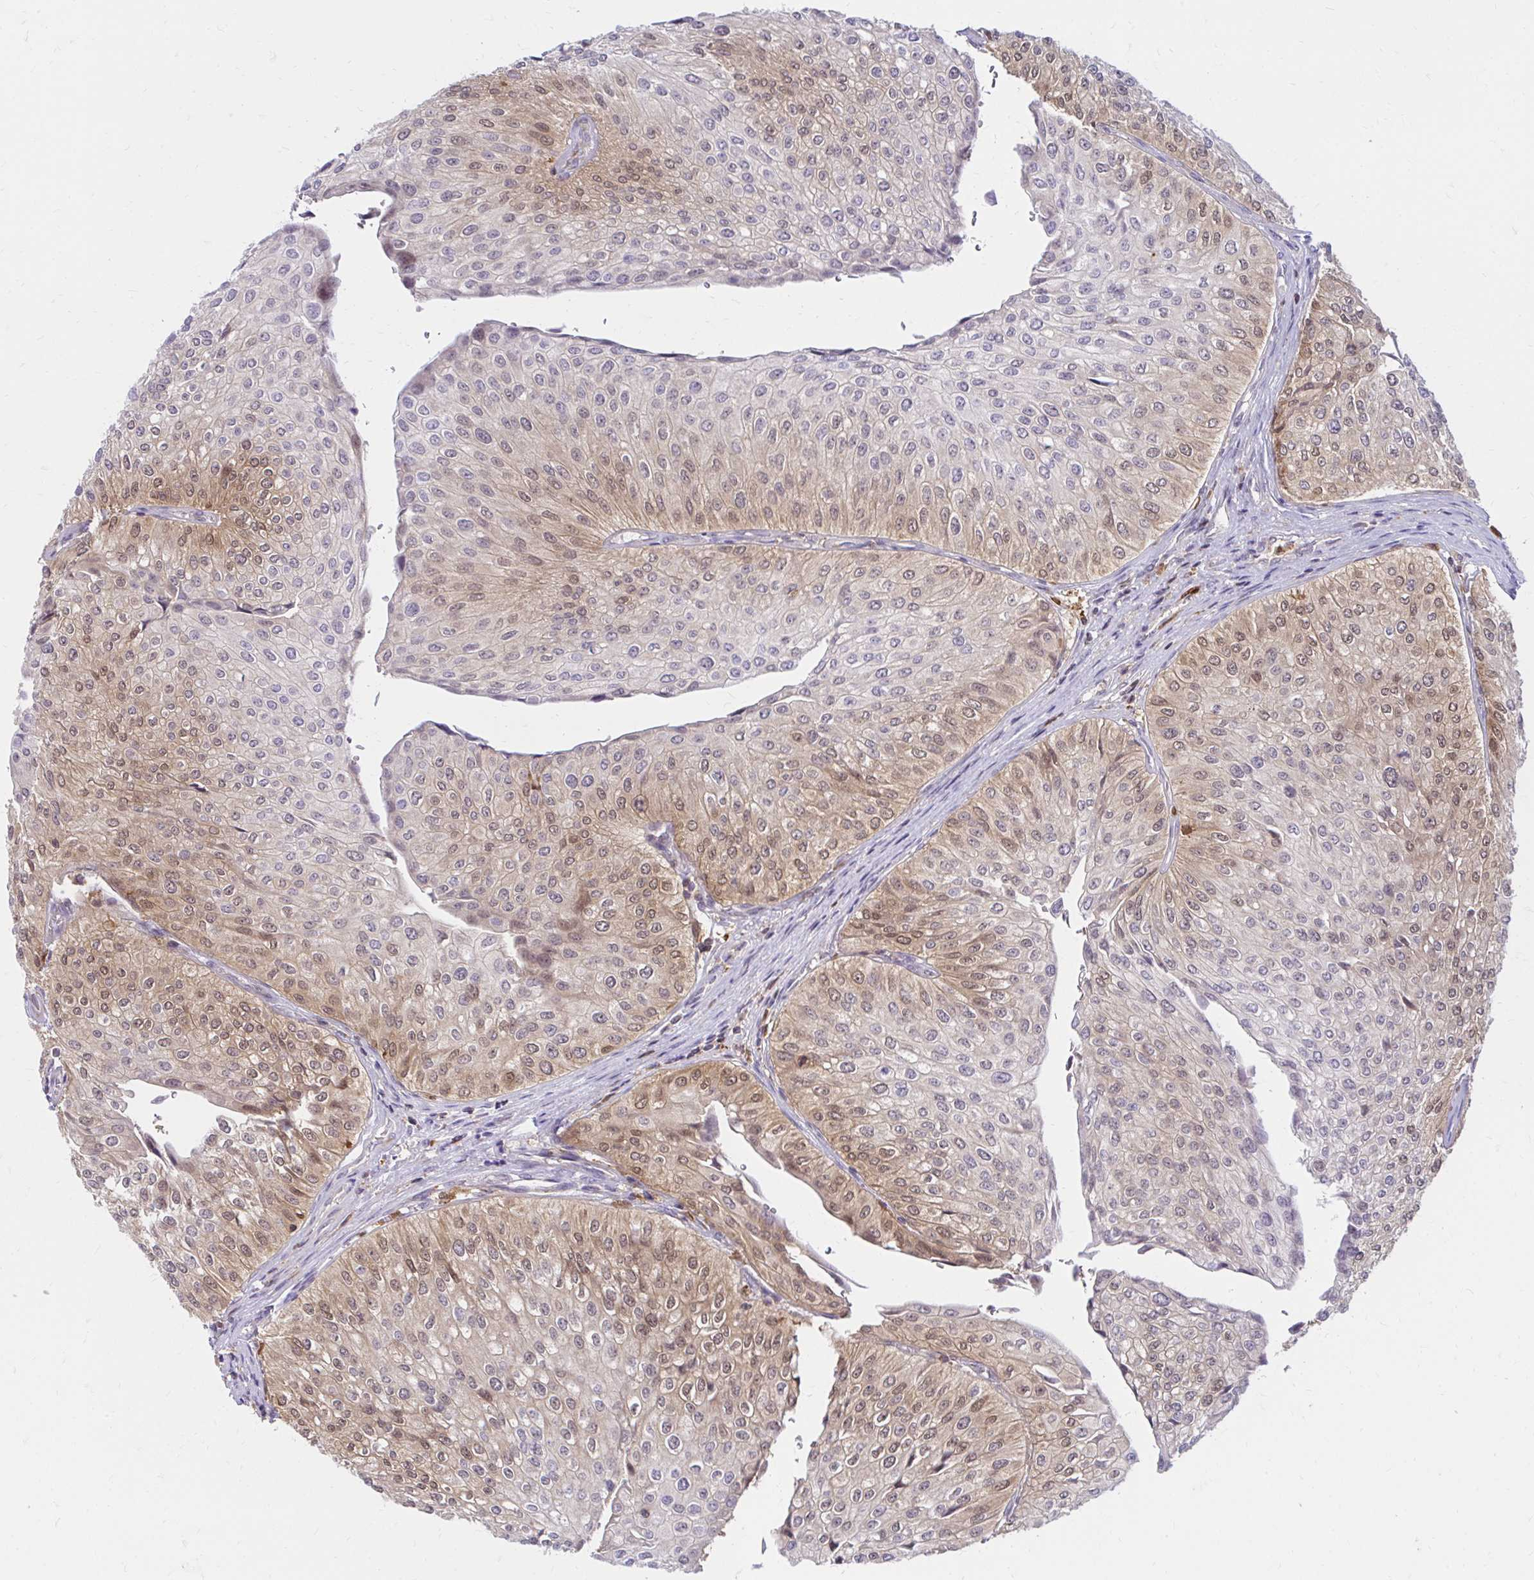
{"staining": {"intensity": "weak", "quantity": "25%-75%", "location": "cytoplasmic/membranous,nuclear"}, "tissue": "urothelial cancer", "cell_type": "Tumor cells", "image_type": "cancer", "snomed": [{"axis": "morphology", "description": "Urothelial carcinoma, NOS"}, {"axis": "topography", "description": "Urinary bladder"}], "caption": "There is low levels of weak cytoplasmic/membranous and nuclear expression in tumor cells of transitional cell carcinoma, as demonstrated by immunohistochemical staining (brown color).", "gene": "PYCARD", "patient": {"sex": "male", "age": 67}}